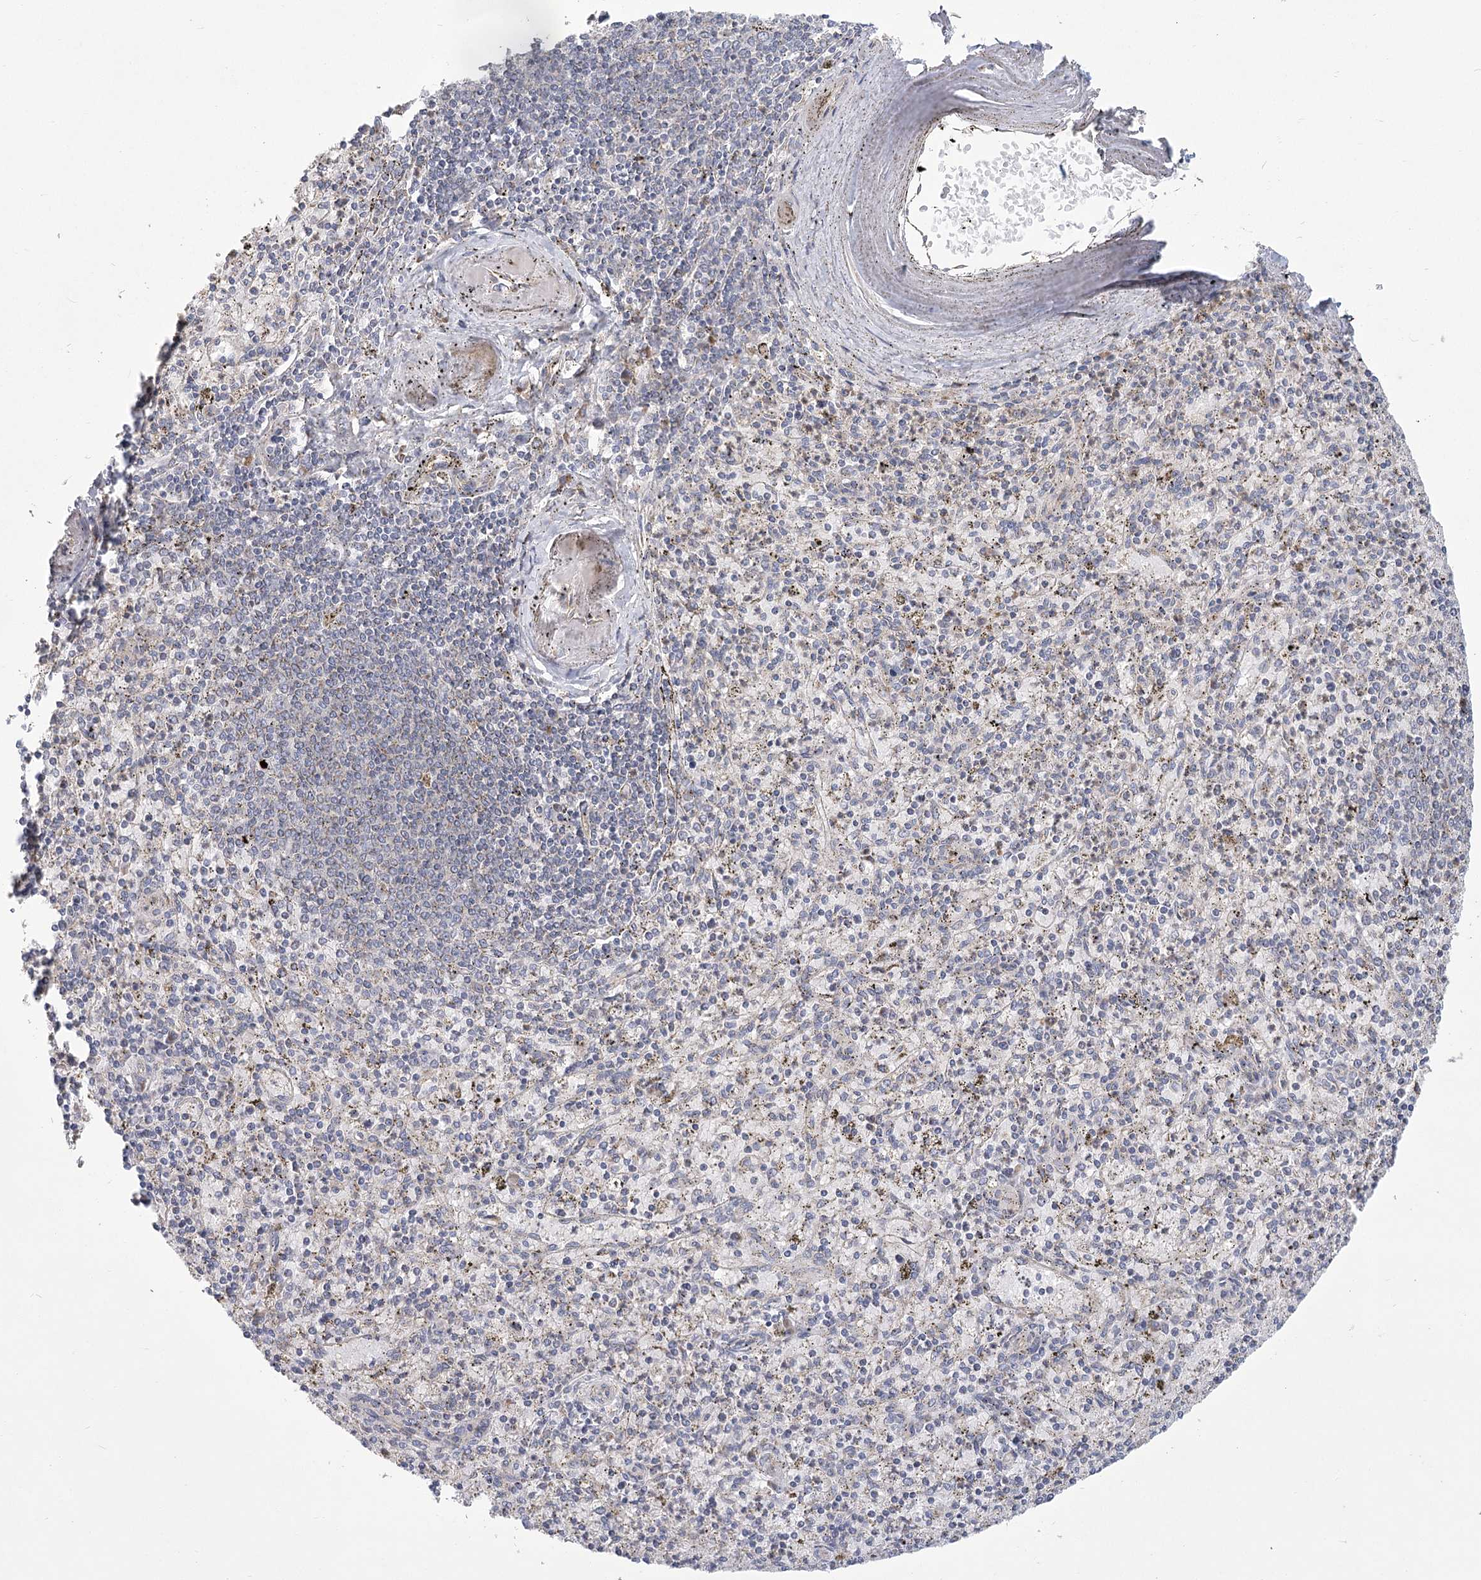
{"staining": {"intensity": "moderate", "quantity": "<25%", "location": "cytoplasmic/membranous"}, "tissue": "spleen", "cell_type": "Cells in red pulp", "image_type": "normal", "snomed": [{"axis": "morphology", "description": "Normal tissue, NOS"}, {"axis": "topography", "description": "Spleen"}], "caption": "Cells in red pulp demonstrate low levels of moderate cytoplasmic/membranous staining in about <25% of cells in normal human spleen.", "gene": "CNTLN", "patient": {"sex": "male", "age": 72}}